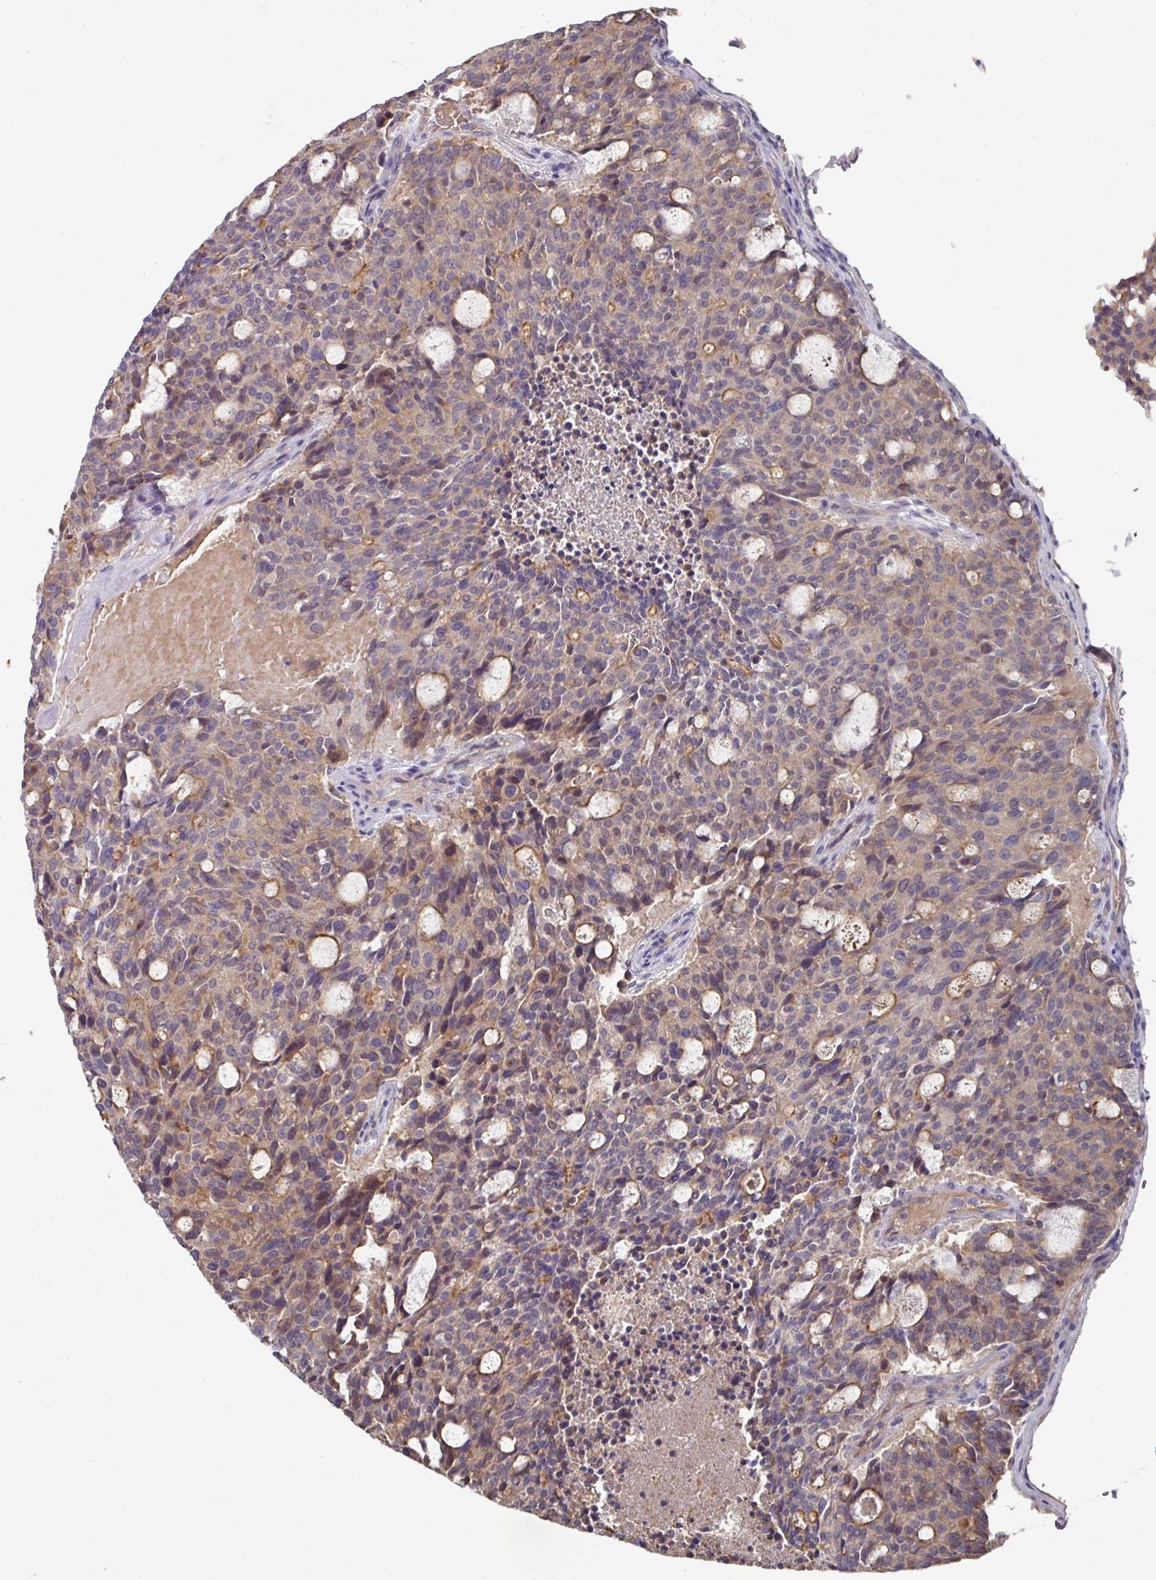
{"staining": {"intensity": "moderate", "quantity": "25%-75%", "location": "cytoplasmic/membranous"}, "tissue": "carcinoid", "cell_type": "Tumor cells", "image_type": "cancer", "snomed": [{"axis": "morphology", "description": "Carcinoid, malignant, NOS"}, {"axis": "topography", "description": "Pancreas"}], "caption": "Human carcinoid (malignant) stained for a protein (brown) shows moderate cytoplasmic/membranous positive positivity in approximately 25%-75% of tumor cells.", "gene": "PRR5", "patient": {"sex": "female", "age": 54}}